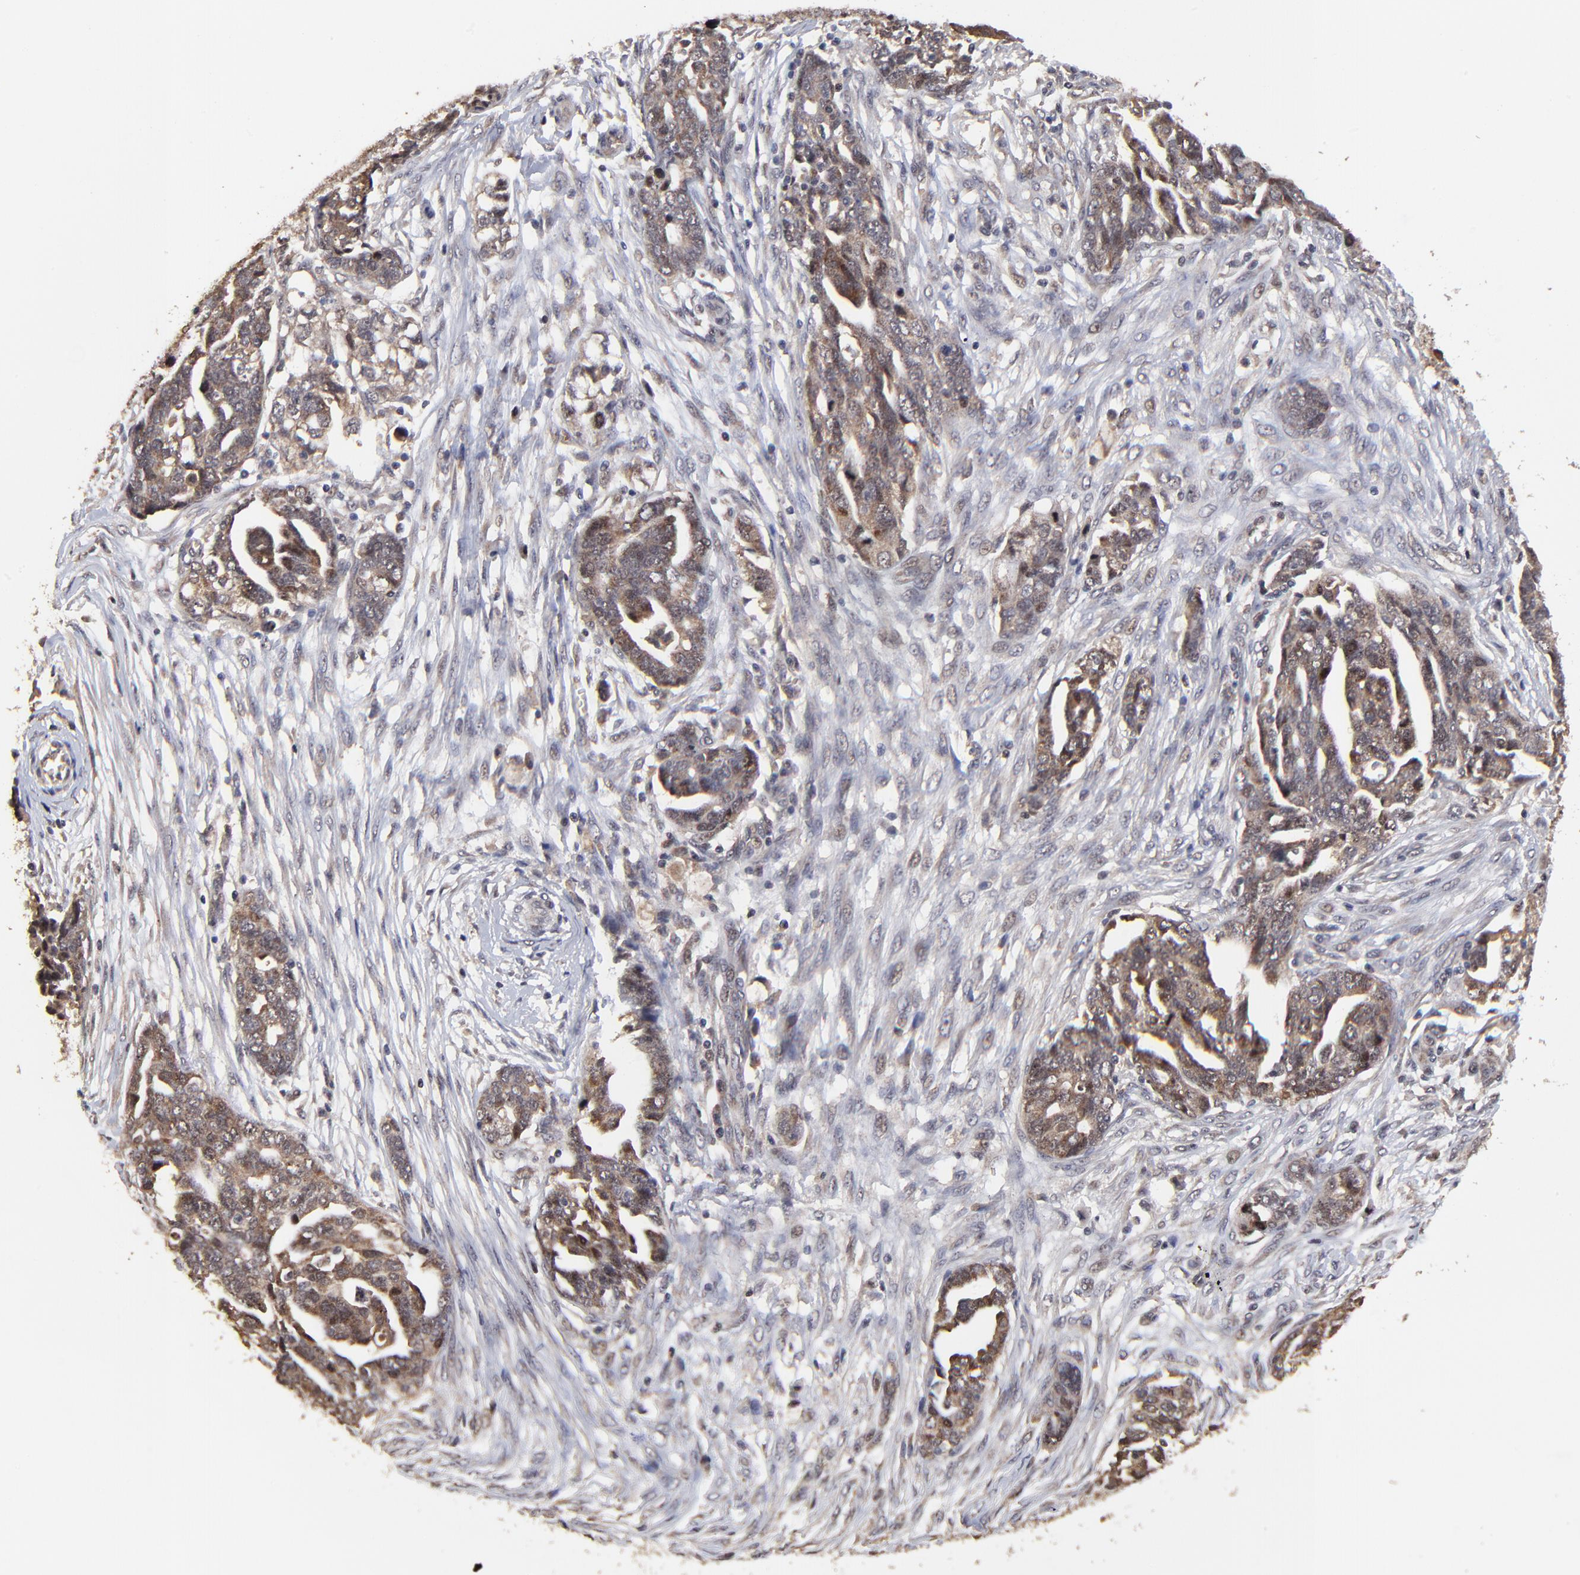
{"staining": {"intensity": "moderate", "quantity": ">75%", "location": "cytoplasmic/membranous"}, "tissue": "ovarian cancer", "cell_type": "Tumor cells", "image_type": "cancer", "snomed": [{"axis": "morphology", "description": "Normal tissue, NOS"}, {"axis": "morphology", "description": "Cystadenocarcinoma, serous, NOS"}, {"axis": "topography", "description": "Fallopian tube"}, {"axis": "topography", "description": "Ovary"}], "caption": "An image showing moderate cytoplasmic/membranous staining in approximately >75% of tumor cells in ovarian cancer (serous cystadenocarcinoma), as visualized by brown immunohistochemical staining.", "gene": "FRMD8", "patient": {"sex": "female", "age": 56}}